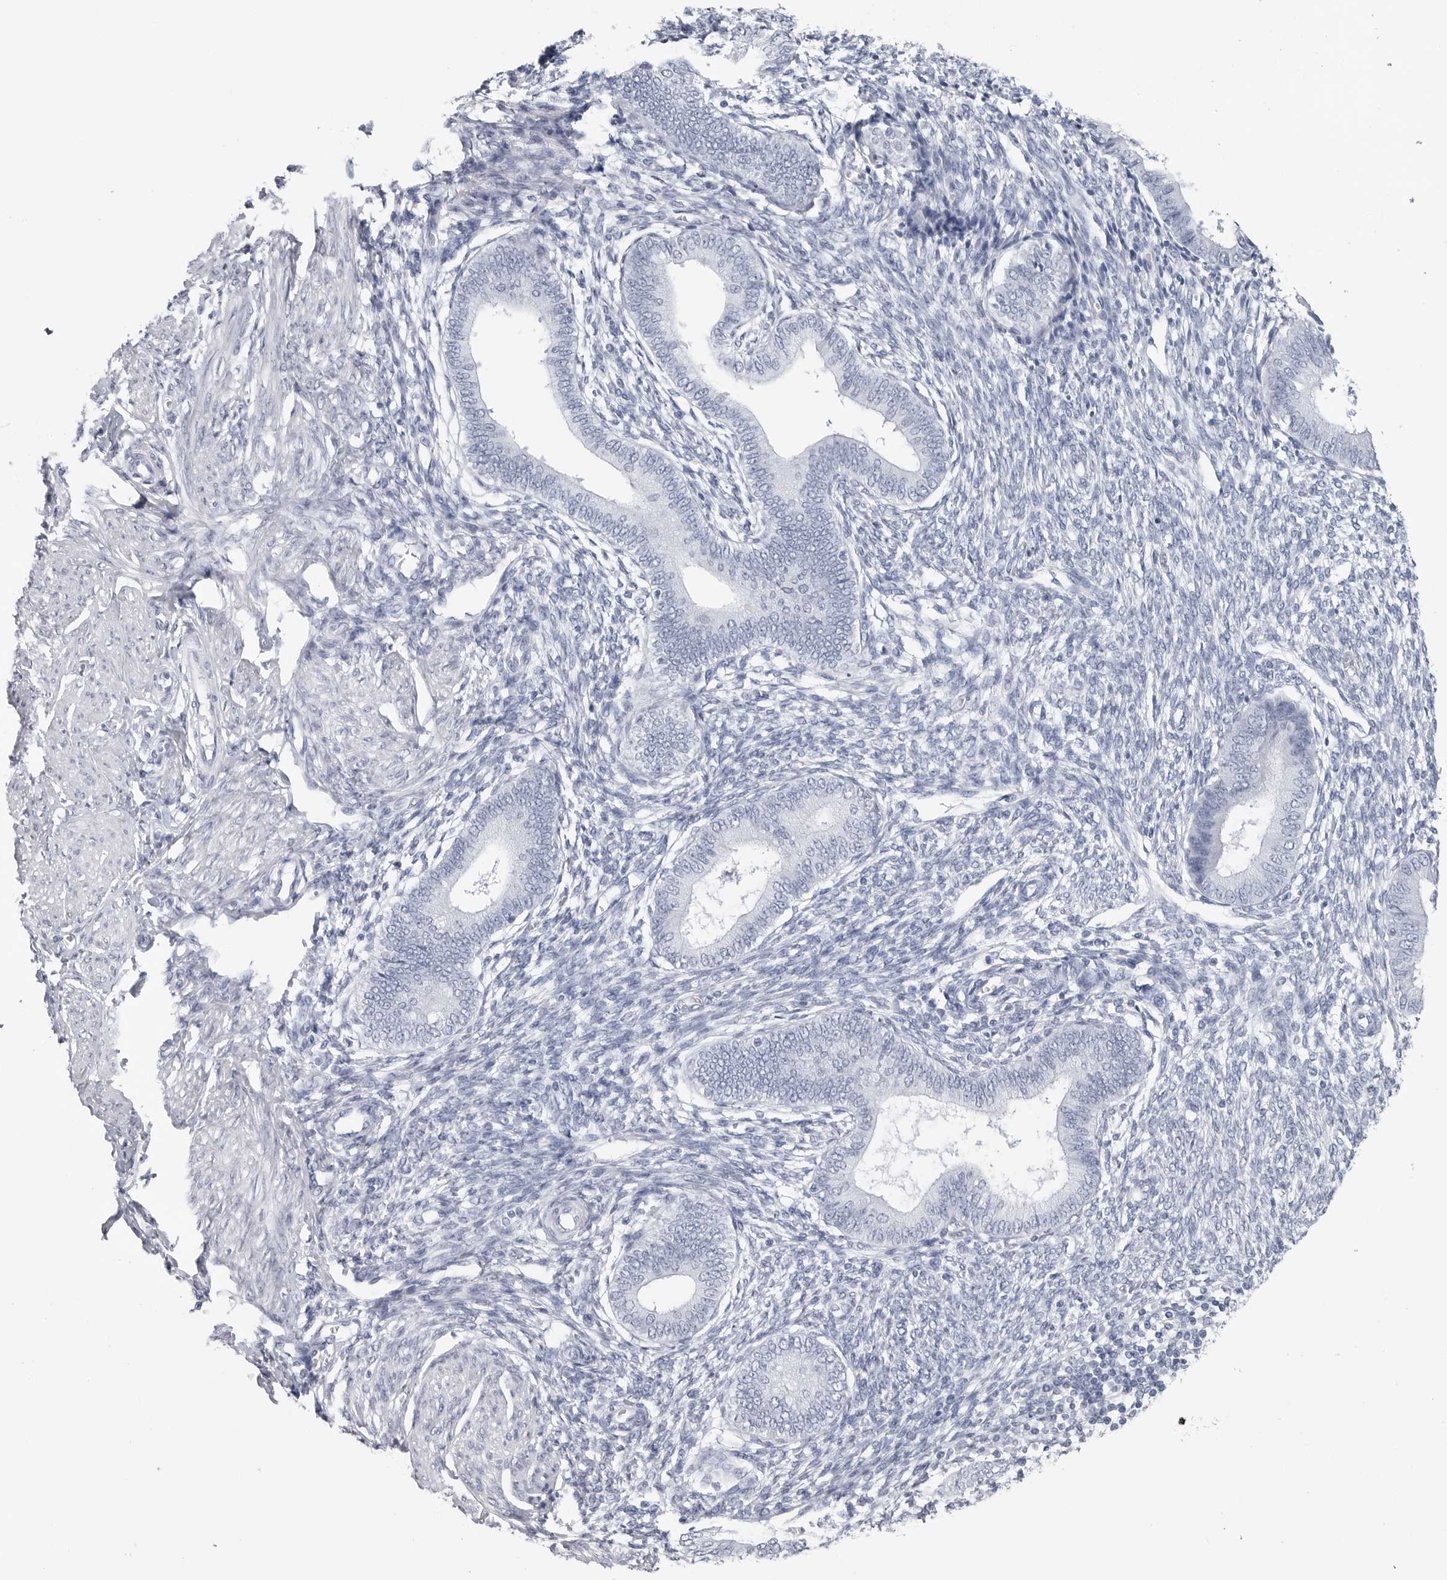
{"staining": {"intensity": "negative", "quantity": "none", "location": "none"}, "tissue": "endometrium", "cell_type": "Cells in endometrial stroma", "image_type": "normal", "snomed": [{"axis": "morphology", "description": "Normal tissue, NOS"}, {"axis": "topography", "description": "Endometrium"}], "caption": "IHC of unremarkable endometrium exhibits no expression in cells in endometrial stroma.", "gene": "CSH1", "patient": {"sex": "female", "age": 46}}